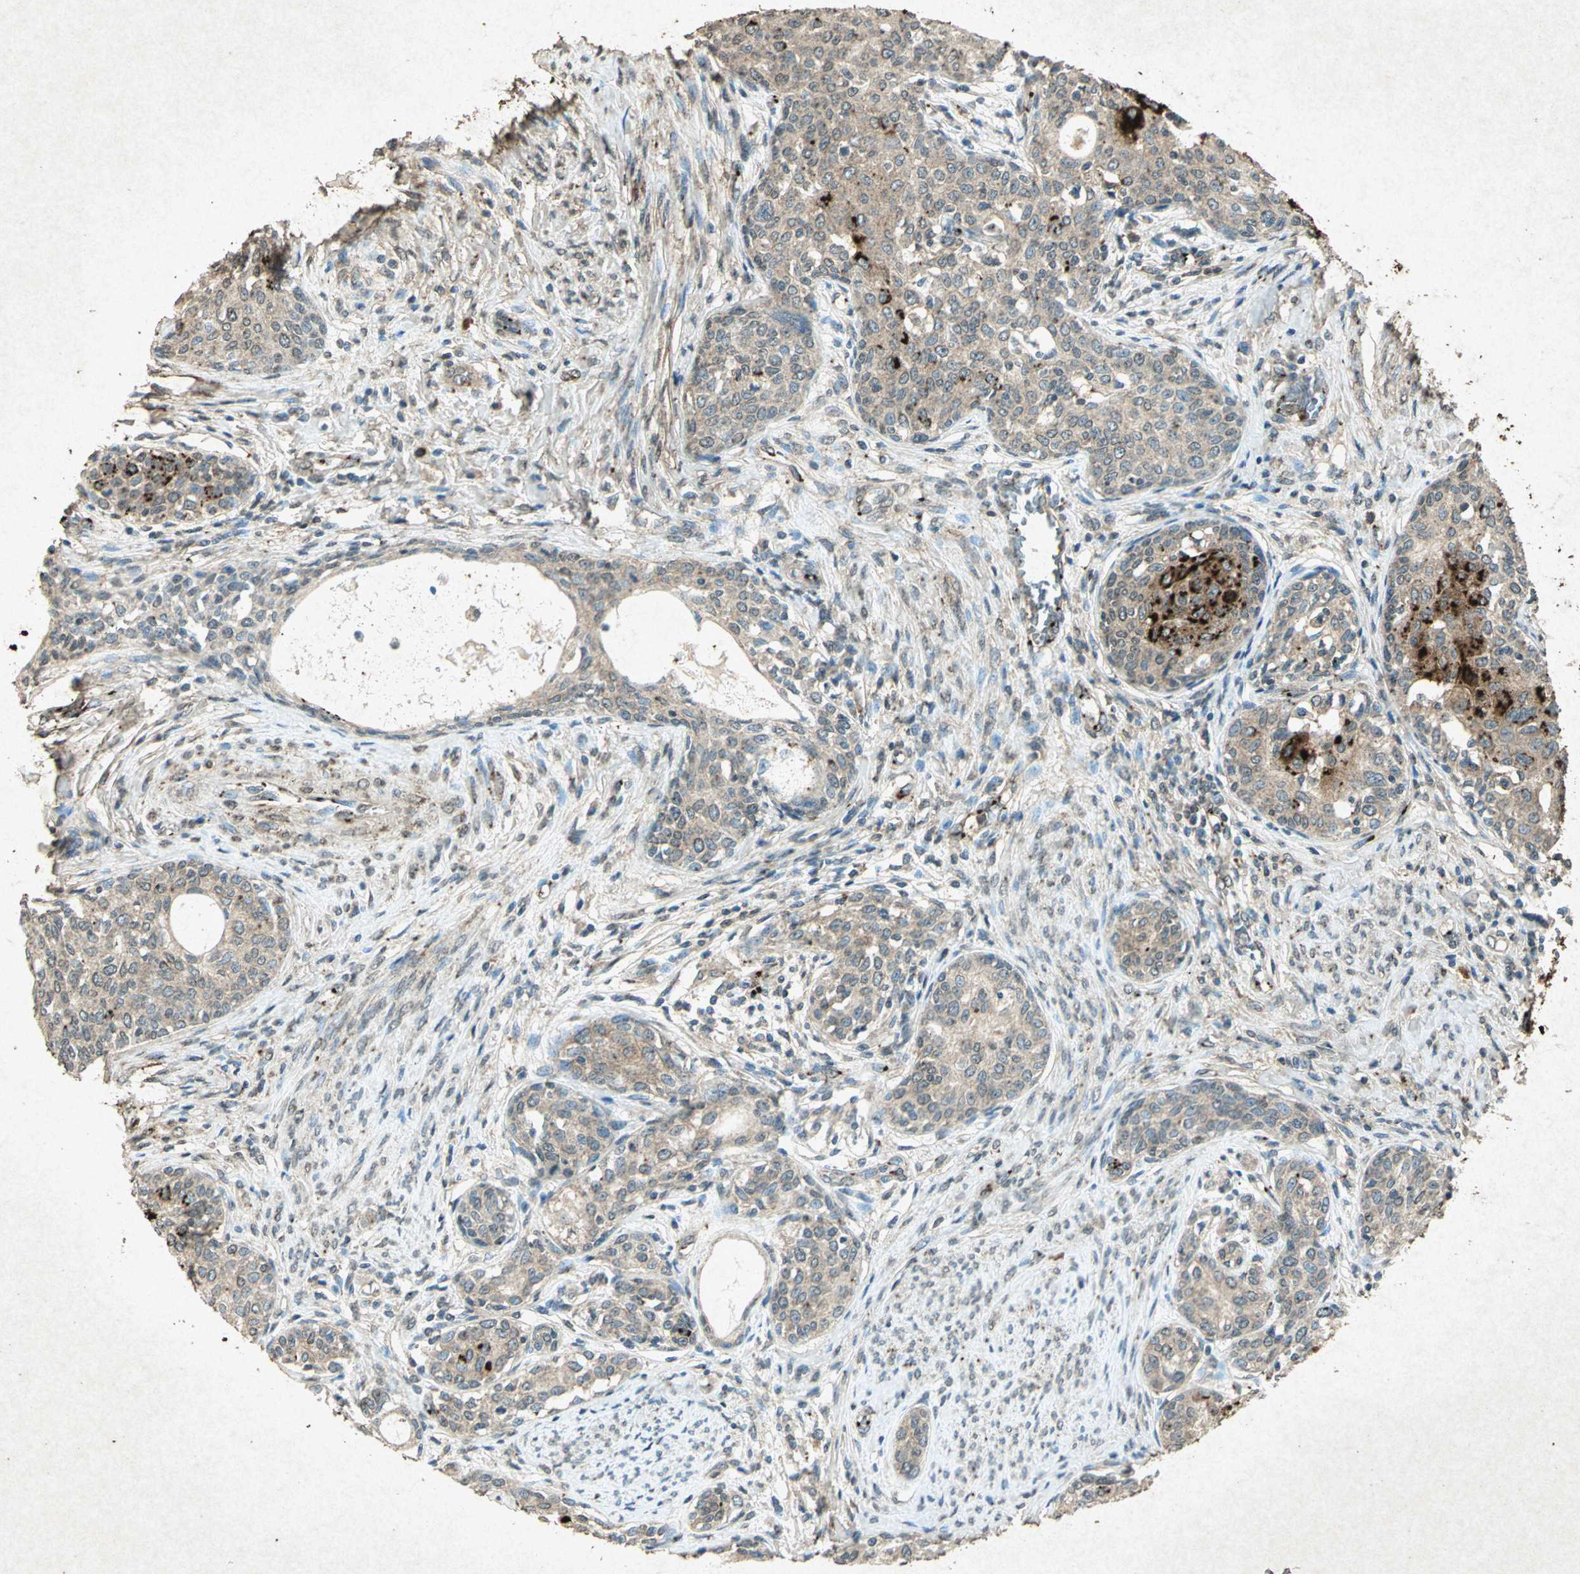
{"staining": {"intensity": "strong", "quantity": "<25%", "location": "cytoplasmic/membranous"}, "tissue": "cervical cancer", "cell_type": "Tumor cells", "image_type": "cancer", "snomed": [{"axis": "morphology", "description": "Squamous cell carcinoma, NOS"}, {"axis": "morphology", "description": "Adenocarcinoma, NOS"}, {"axis": "topography", "description": "Cervix"}], "caption": "DAB immunohistochemical staining of human cervical cancer (squamous cell carcinoma) demonstrates strong cytoplasmic/membranous protein positivity in about <25% of tumor cells.", "gene": "PSEN1", "patient": {"sex": "female", "age": 52}}